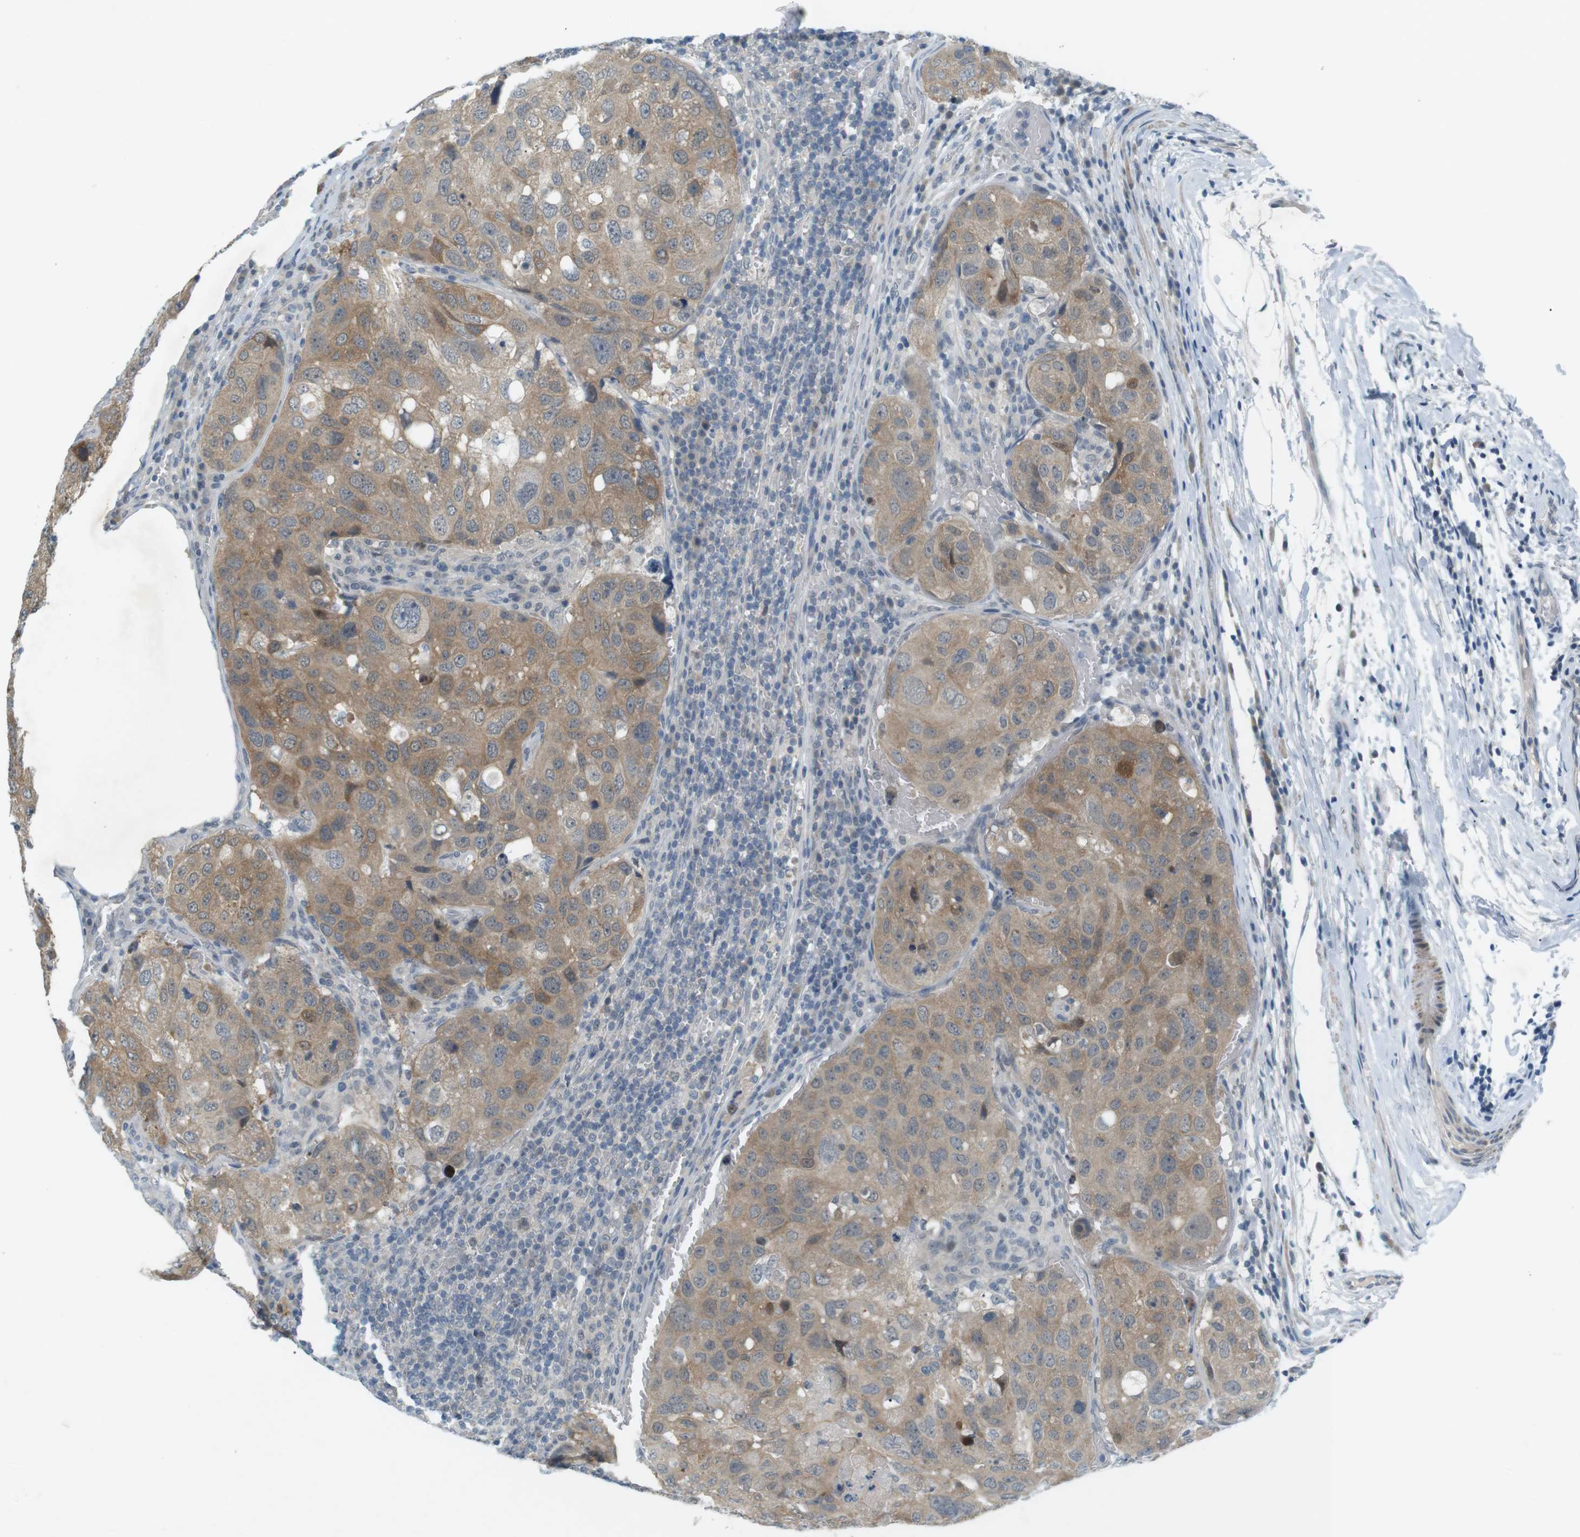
{"staining": {"intensity": "moderate", "quantity": "25%-75%", "location": "cytoplasmic/membranous"}, "tissue": "urothelial cancer", "cell_type": "Tumor cells", "image_type": "cancer", "snomed": [{"axis": "morphology", "description": "Urothelial carcinoma, High grade"}, {"axis": "topography", "description": "Lymph node"}, {"axis": "topography", "description": "Urinary bladder"}], "caption": "There is medium levels of moderate cytoplasmic/membranous staining in tumor cells of urothelial carcinoma (high-grade), as demonstrated by immunohistochemical staining (brown color).", "gene": "RTN3", "patient": {"sex": "male", "age": 51}}